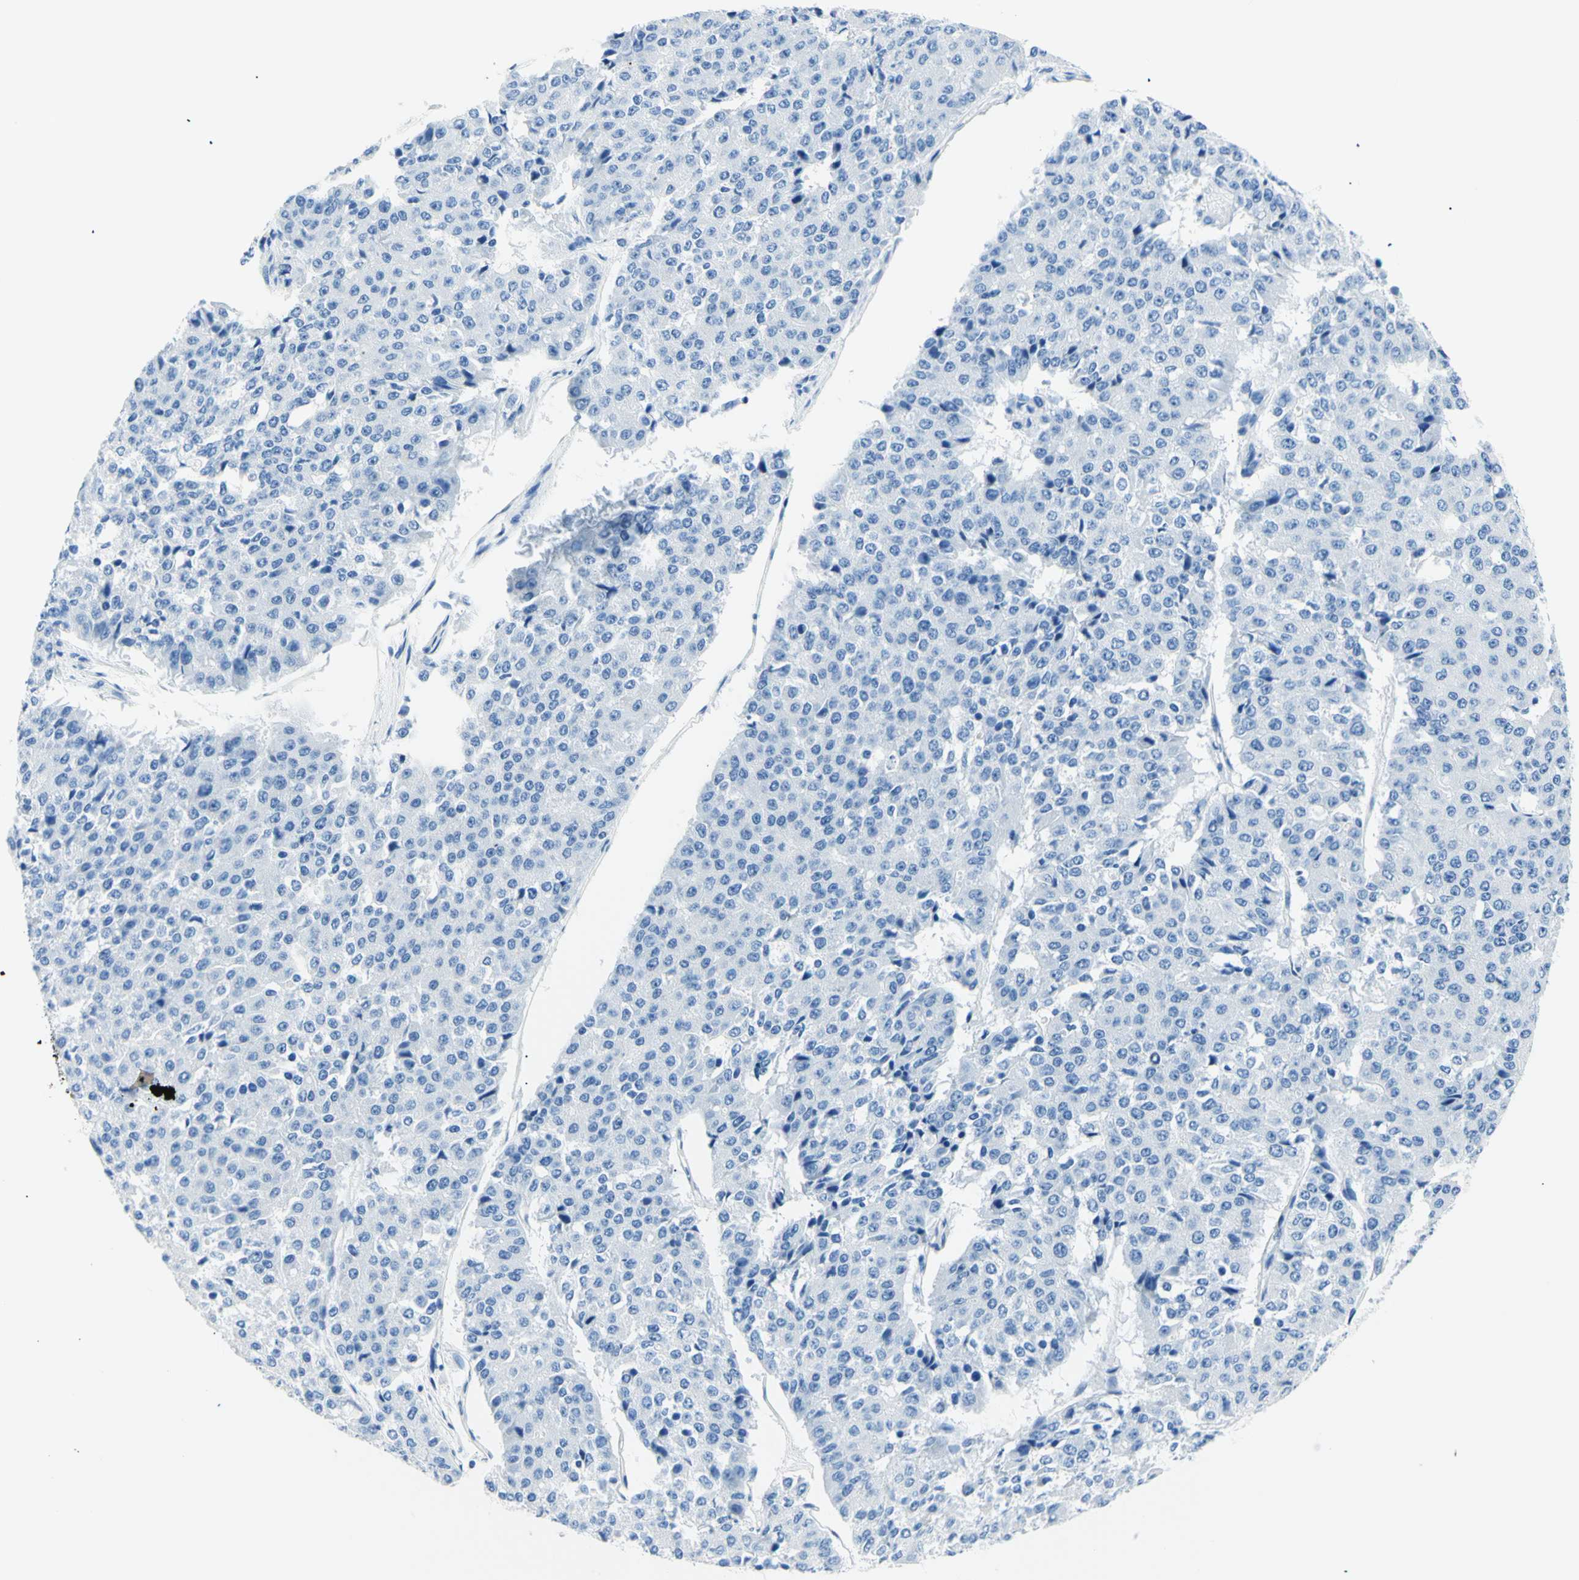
{"staining": {"intensity": "negative", "quantity": "none", "location": "none"}, "tissue": "pancreatic cancer", "cell_type": "Tumor cells", "image_type": "cancer", "snomed": [{"axis": "morphology", "description": "Adenocarcinoma, NOS"}, {"axis": "topography", "description": "Pancreas"}], "caption": "The micrograph displays no staining of tumor cells in pancreatic cancer (adenocarcinoma).", "gene": "MYH2", "patient": {"sex": "male", "age": 50}}